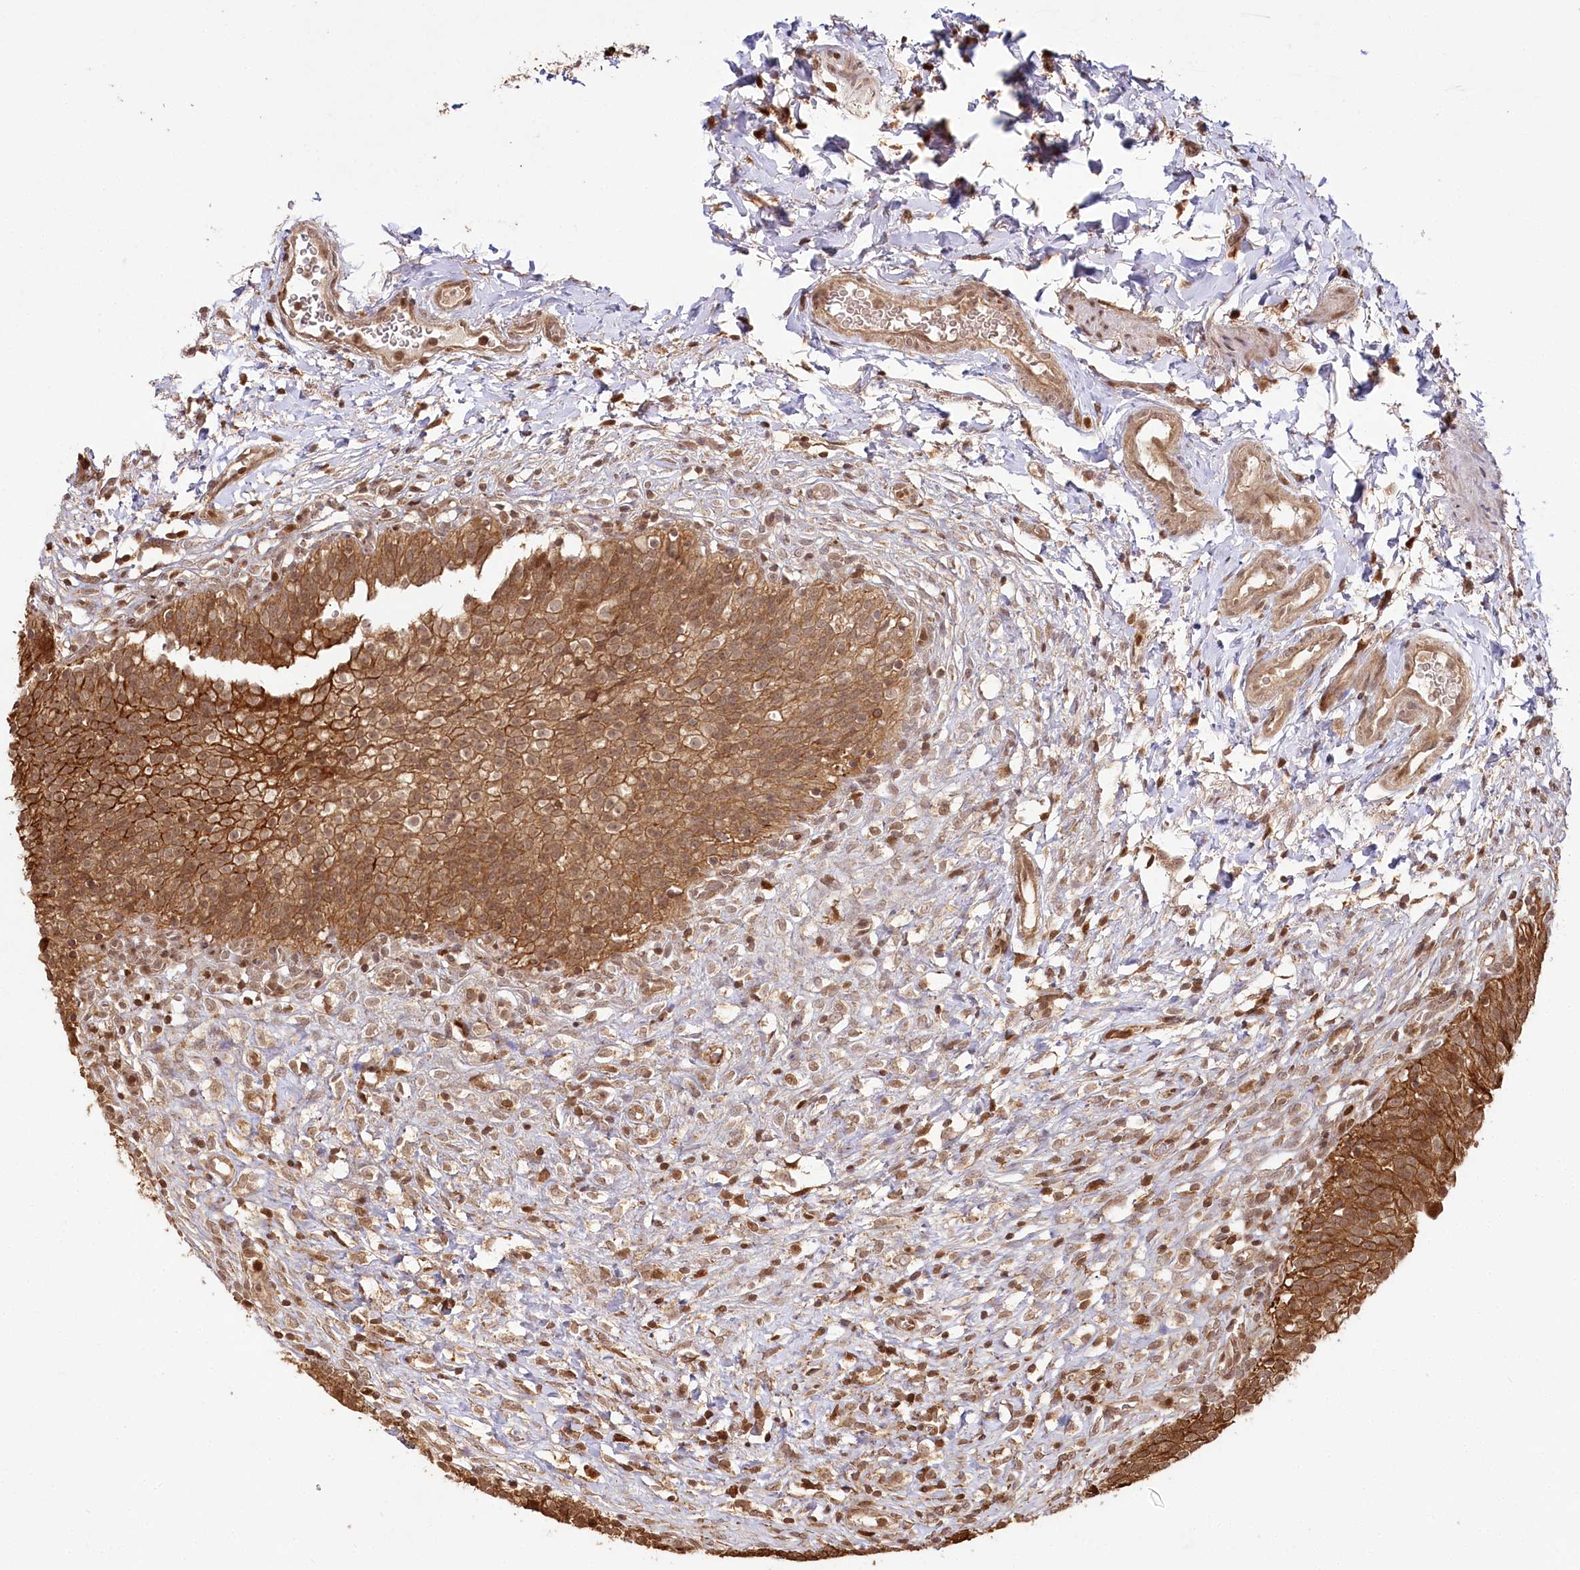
{"staining": {"intensity": "strong", "quantity": ">75%", "location": "cytoplasmic/membranous,nuclear"}, "tissue": "urinary bladder", "cell_type": "Urothelial cells", "image_type": "normal", "snomed": [{"axis": "morphology", "description": "Normal tissue, NOS"}, {"axis": "topography", "description": "Urinary bladder"}], "caption": "This histopathology image shows benign urinary bladder stained with IHC to label a protein in brown. The cytoplasmic/membranous,nuclear of urothelial cells show strong positivity for the protein. Nuclei are counter-stained blue.", "gene": "ULK2", "patient": {"sex": "male", "age": 55}}